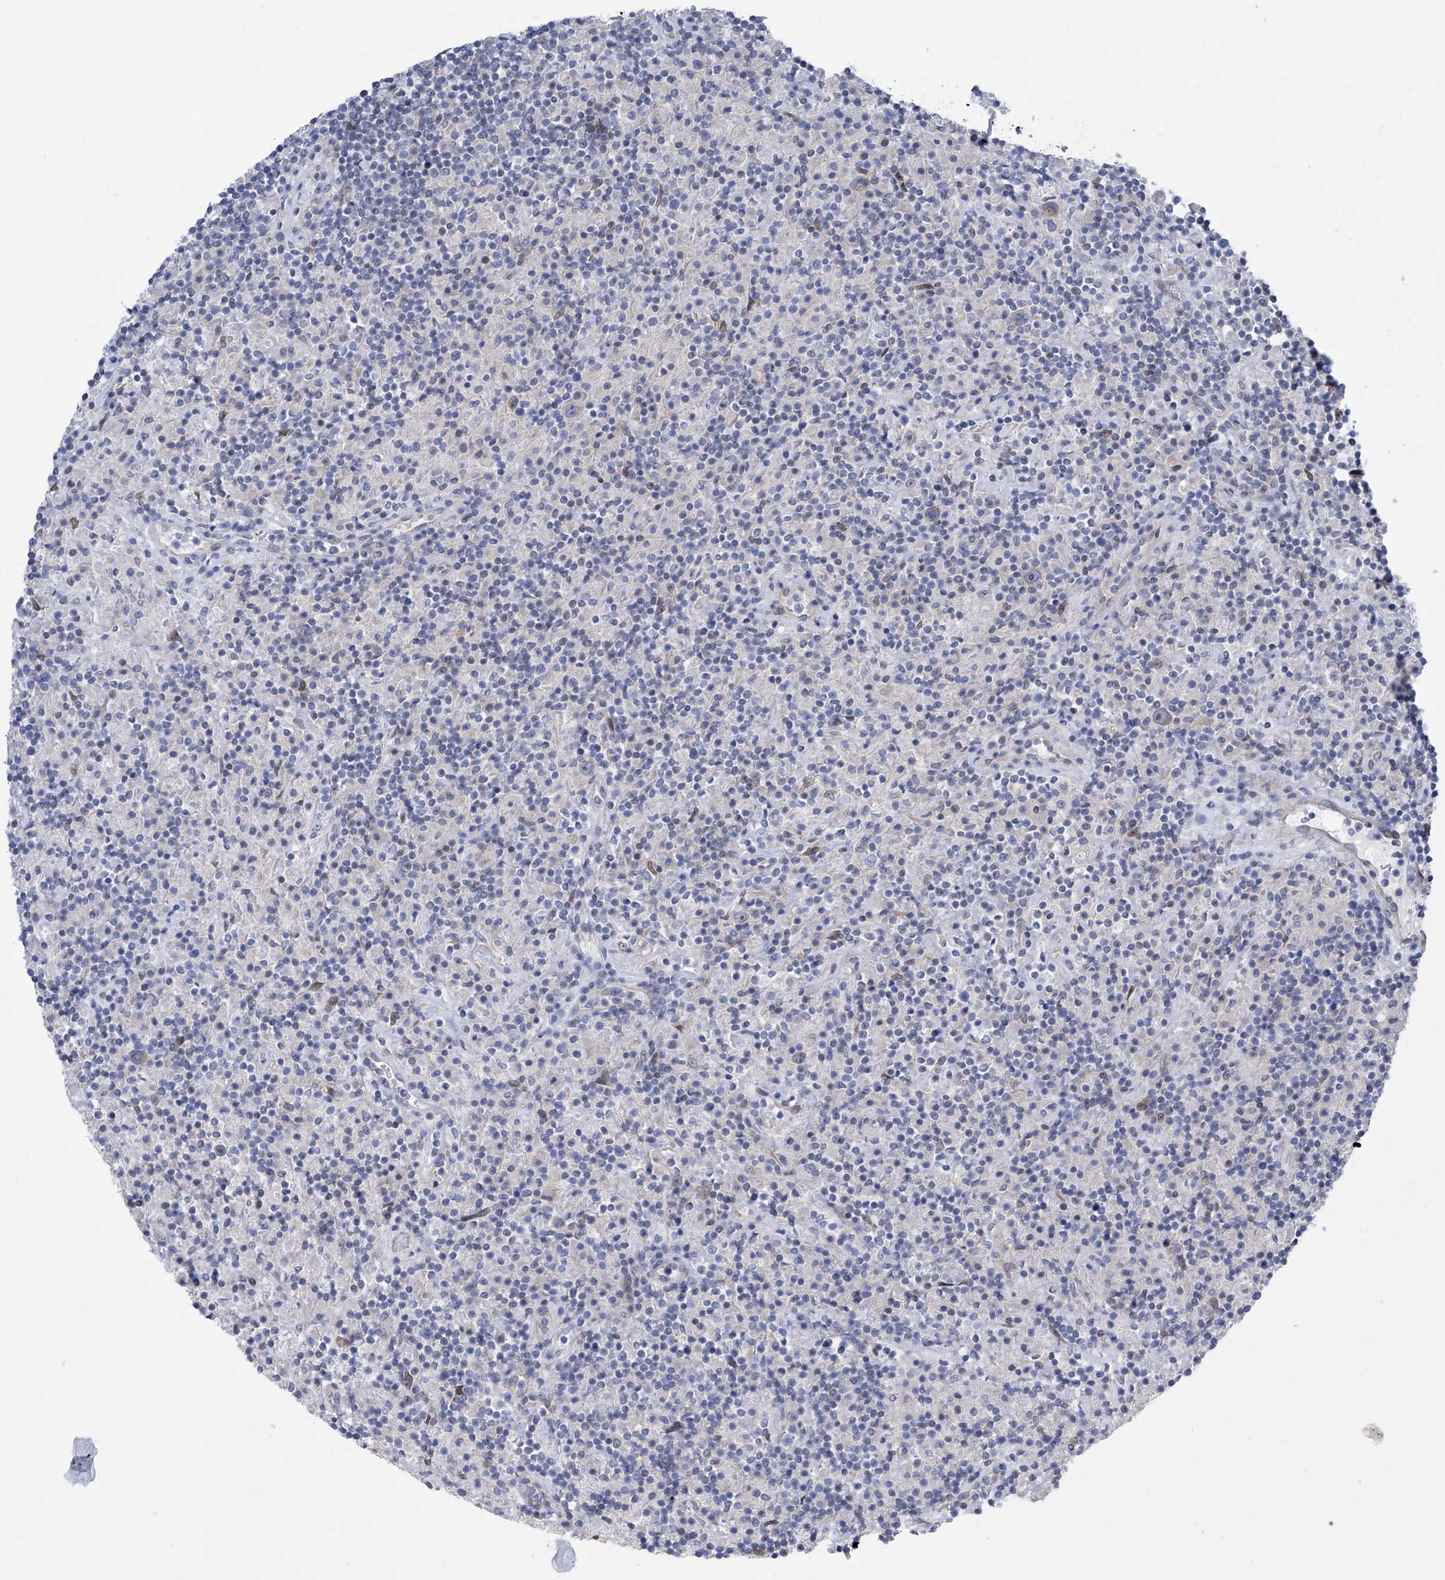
{"staining": {"intensity": "negative", "quantity": "none", "location": "none"}, "tissue": "lymphoma", "cell_type": "Tumor cells", "image_type": "cancer", "snomed": [{"axis": "morphology", "description": "Hodgkin's disease, NOS"}, {"axis": "topography", "description": "Lymph node"}], "caption": "Immunohistochemistry image of neoplastic tissue: human Hodgkin's disease stained with DAB demonstrates no significant protein expression in tumor cells.", "gene": "CETN2", "patient": {"sex": "male", "age": 70}}